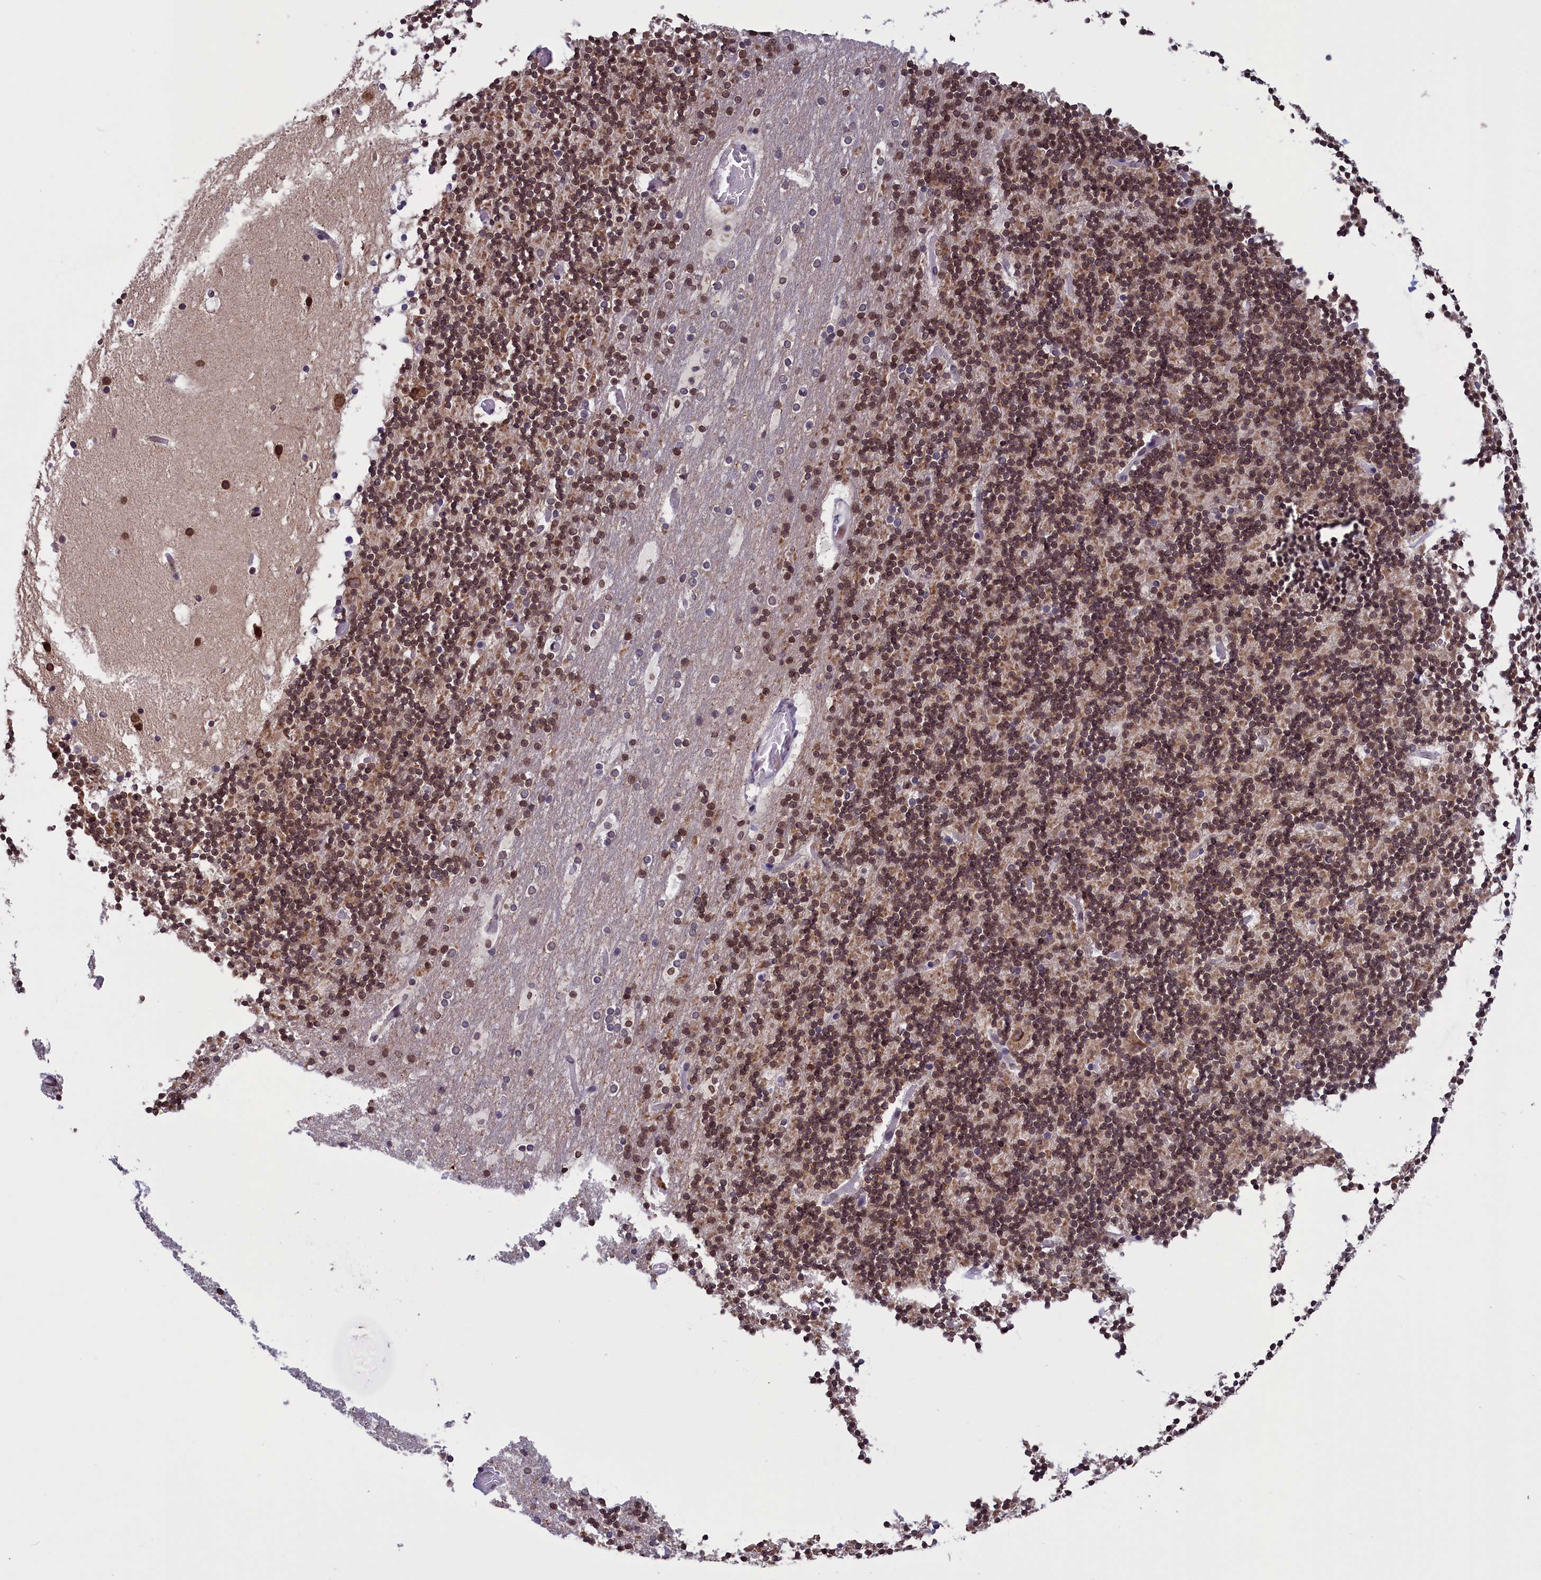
{"staining": {"intensity": "moderate", "quantity": "25%-75%", "location": "cytoplasmic/membranous,nuclear"}, "tissue": "cerebellum", "cell_type": "Cells in granular layer", "image_type": "normal", "snomed": [{"axis": "morphology", "description": "Normal tissue, NOS"}, {"axis": "topography", "description": "Cerebellum"}], "caption": "Moderate cytoplasmic/membranous,nuclear expression is identified in about 25%-75% of cells in granular layer in benign cerebellum.", "gene": "PARS2", "patient": {"sex": "male", "age": 57}}